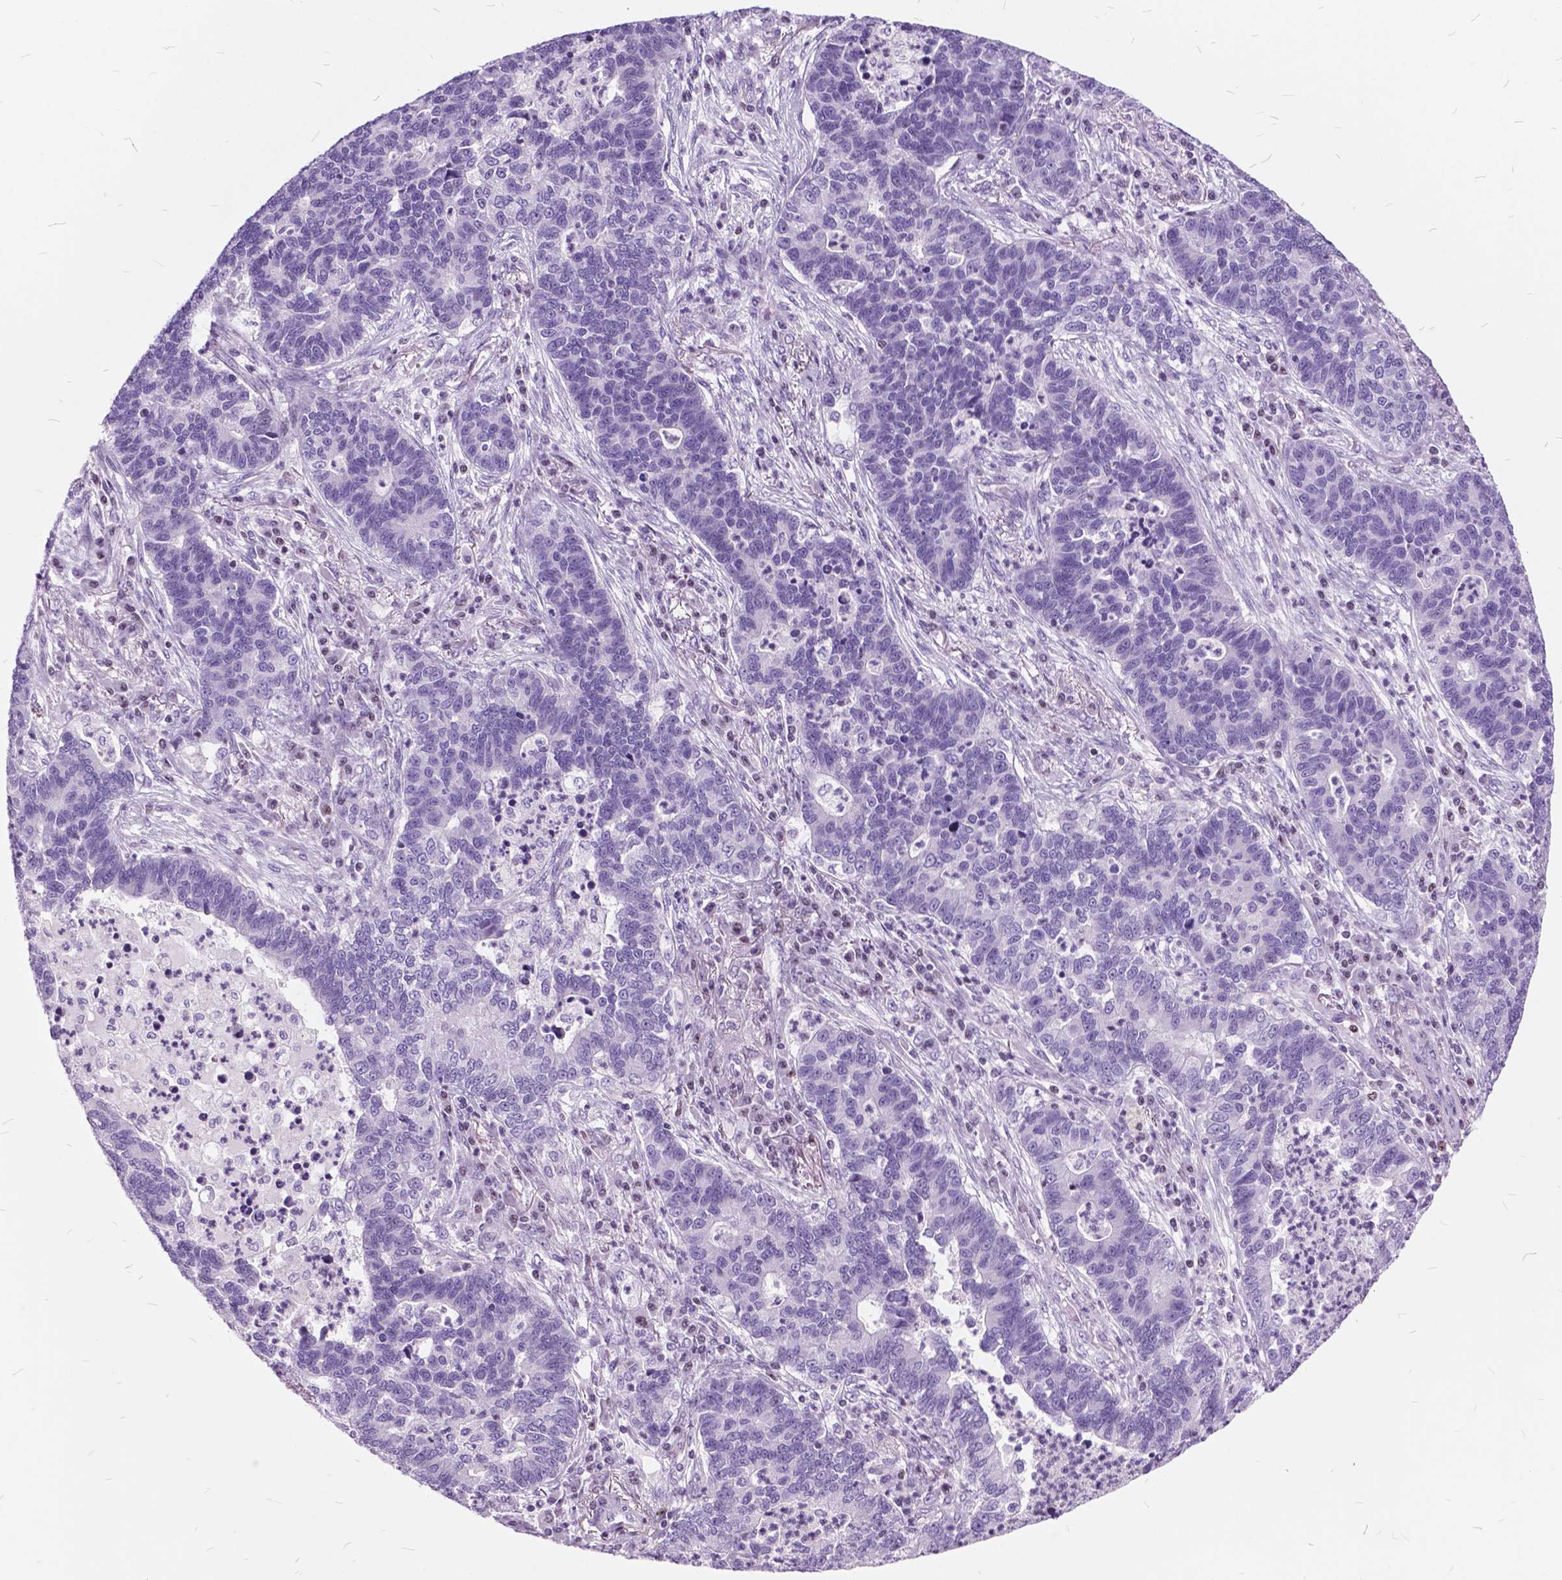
{"staining": {"intensity": "negative", "quantity": "none", "location": "none"}, "tissue": "lung cancer", "cell_type": "Tumor cells", "image_type": "cancer", "snomed": [{"axis": "morphology", "description": "Adenocarcinoma, NOS"}, {"axis": "topography", "description": "Lung"}], "caption": "Immunohistochemistry (IHC) of human adenocarcinoma (lung) displays no positivity in tumor cells.", "gene": "SP140", "patient": {"sex": "female", "age": 57}}